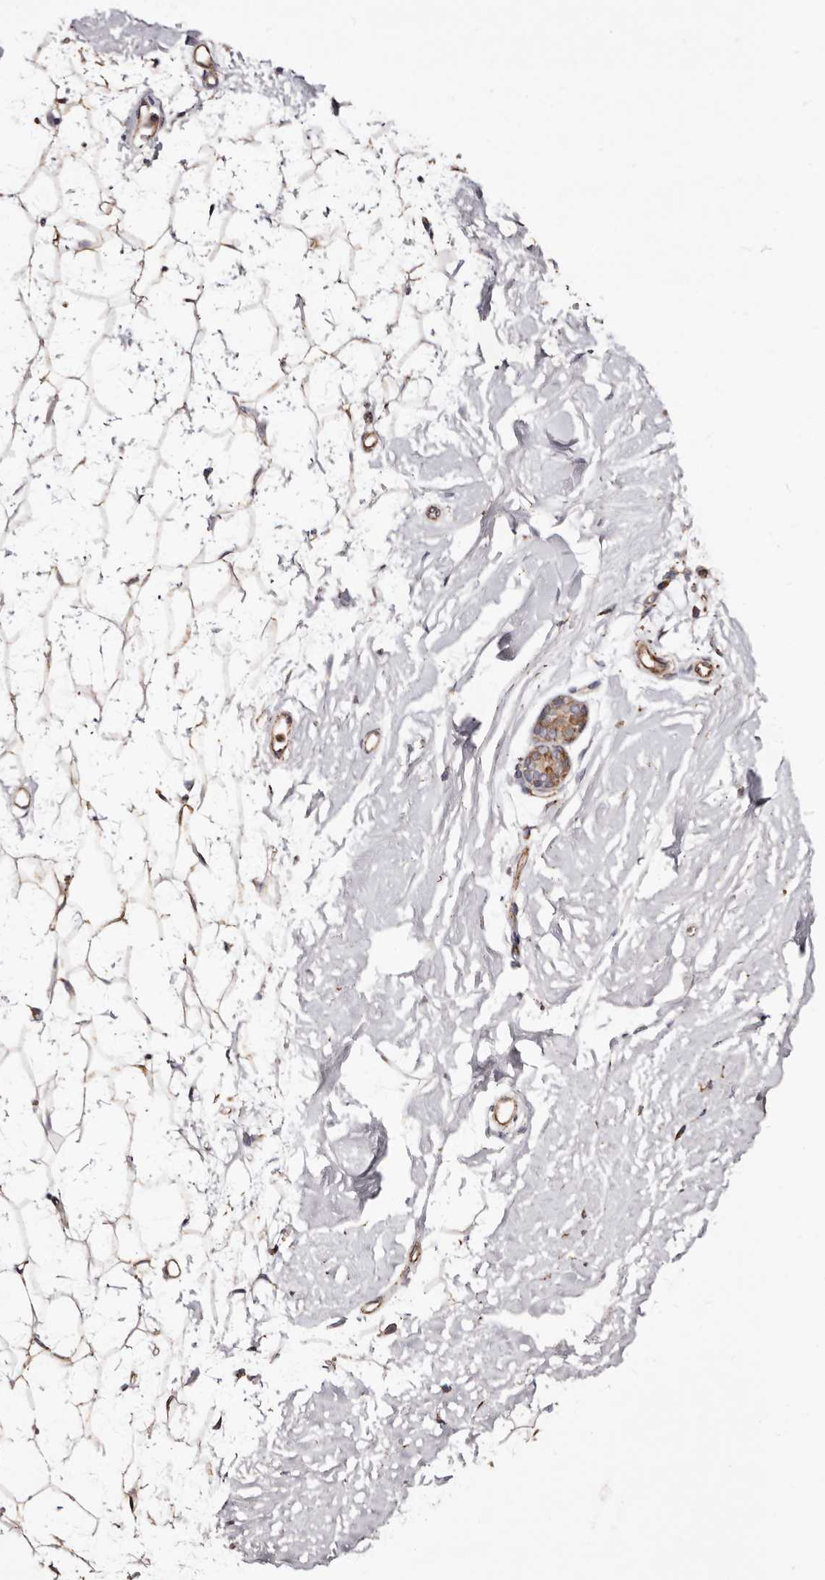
{"staining": {"intensity": "negative", "quantity": "none", "location": "none"}, "tissue": "adipose tissue", "cell_type": "Adipocytes", "image_type": "normal", "snomed": [{"axis": "morphology", "description": "Normal tissue, NOS"}, {"axis": "topography", "description": "Breast"}], "caption": "A high-resolution image shows immunohistochemistry staining of unremarkable adipose tissue, which demonstrates no significant staining in adipocytes. (Immunohistochemistry (ihc), brightfield microscopy, high magnification).", "gene": "LUZP1", "patient": {"sex": "female", "age": 23}}